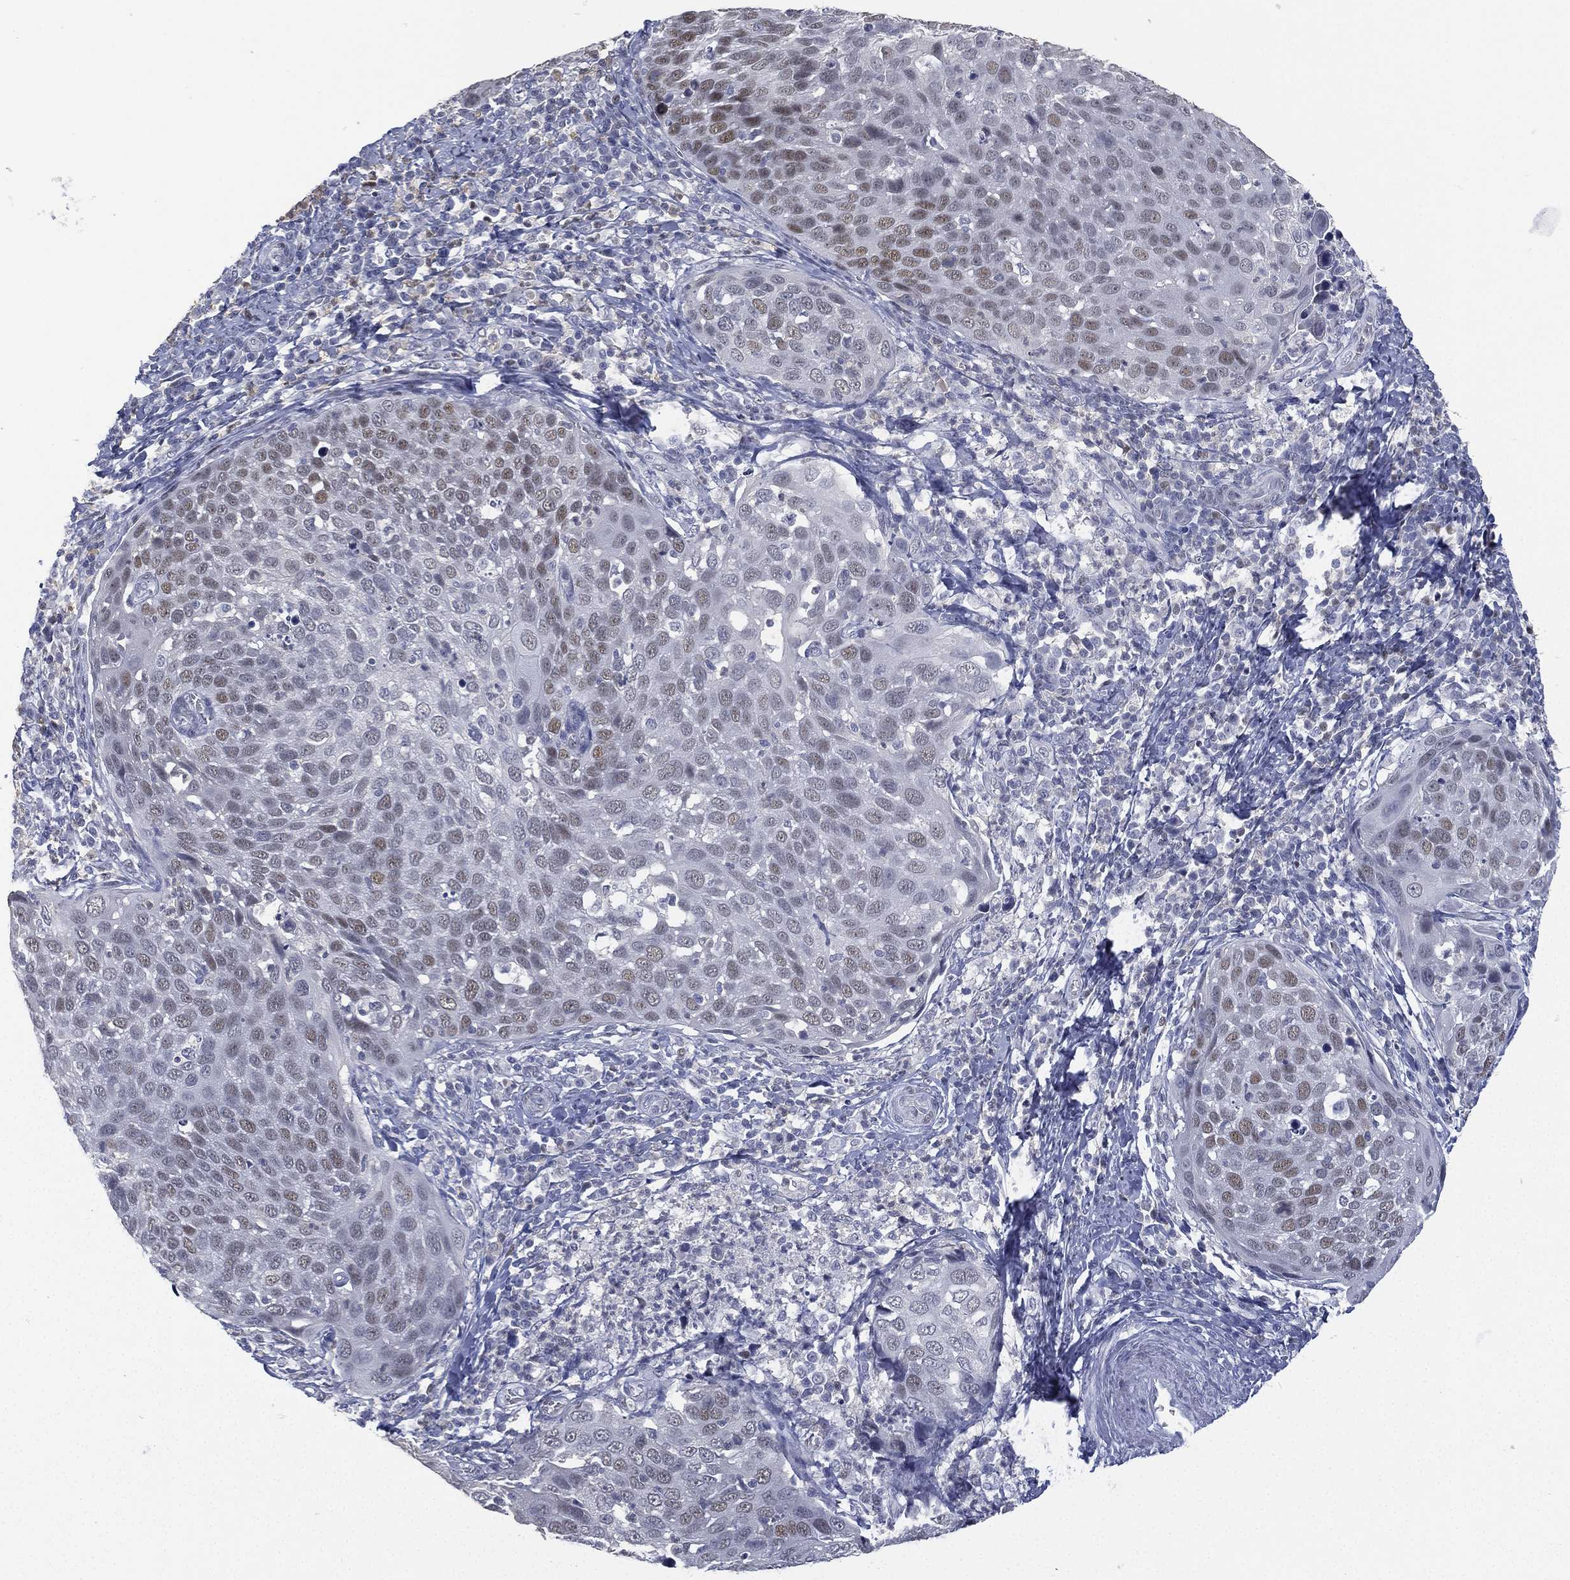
{"staining": {"intensity": "moderate", "quantity": "<25%", "location": "nuclear"}, "tissue": "cervical cancer", "cell_type": "Tumor cells", "image_type": "cancer", "snomed": [{"axis": "morphology", "description": "Squamous cell carcinoma, NOS"}, {"axis": "topography", "description": "Cervix"}], "caption": "Brown immunohistochemical staining in human cervical cancer (squamous cell carcinoma) shows moderate nuclear expression in about <25% of tumor cells. (brown staining indicates protein expression, while blue staining denotes nuclei).", "gene": "ZNF711", "patient": {"sex": "female", "age": 54}}